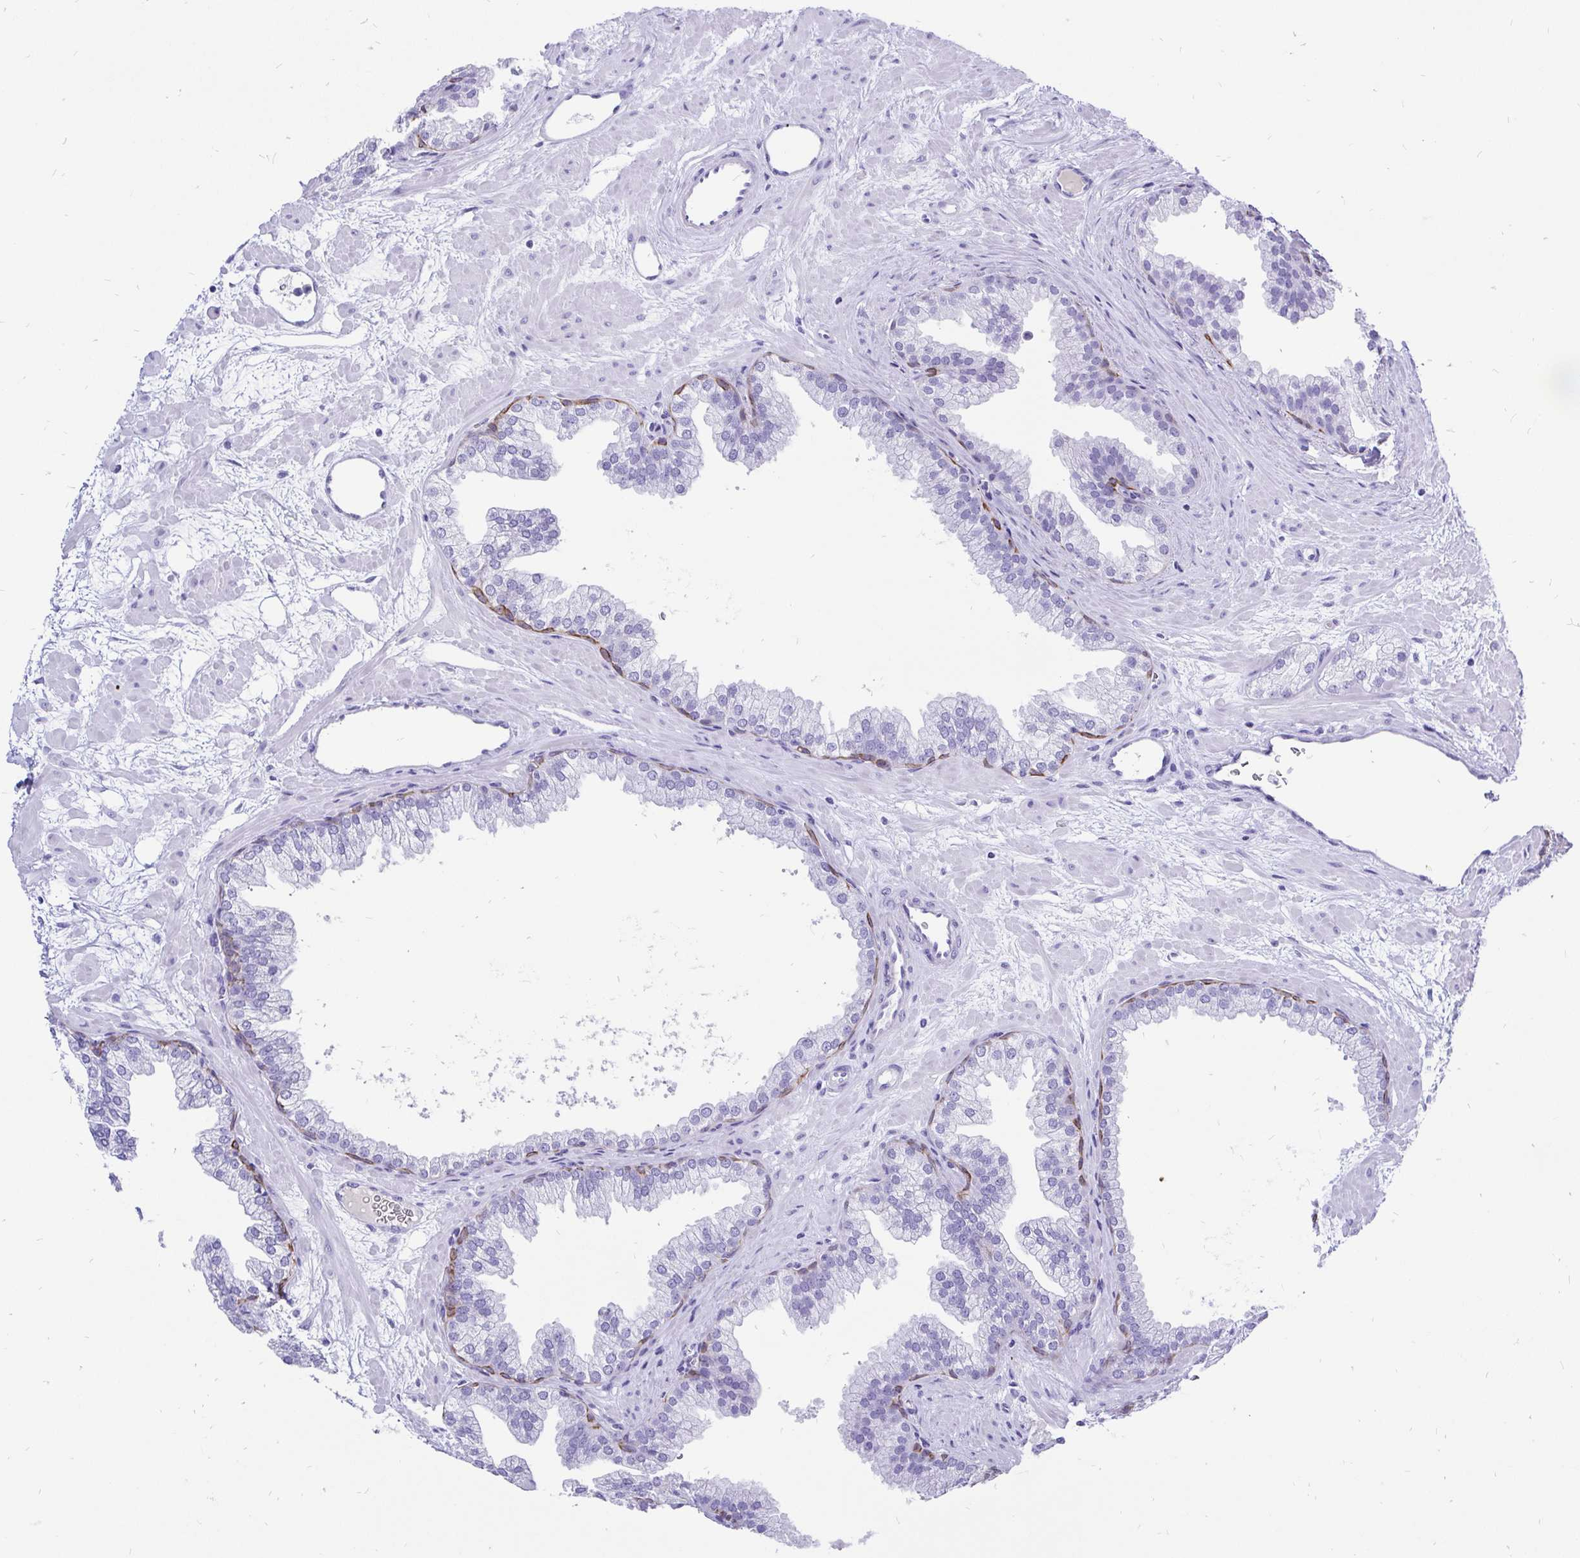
{"staining": {"intensity": "moderate", "quantity": "<25%", "location": "cytoplasmic/membranous"}, "tissue": "prostate", "cell_type": "Glandular cells", "image_type": "normal", "snomed": [{"axis": "morphology", "description": "Normal tissue, NOS"}, {"axis": "topography", "description": "Prostate"}], "caption": "Glandular cells reveal low levels of moderate cytoplasmic/membranous staining in approximately <25% of cells in unremarkable human prostate. The staining was performed using DAB (3,3'-diaminobenzidine), with brown indicating positive protein expression. Nuclei are stained blue with hematoxylin.", "gene": "KRT13", "patient": {"sex": "male", "age": 37}}